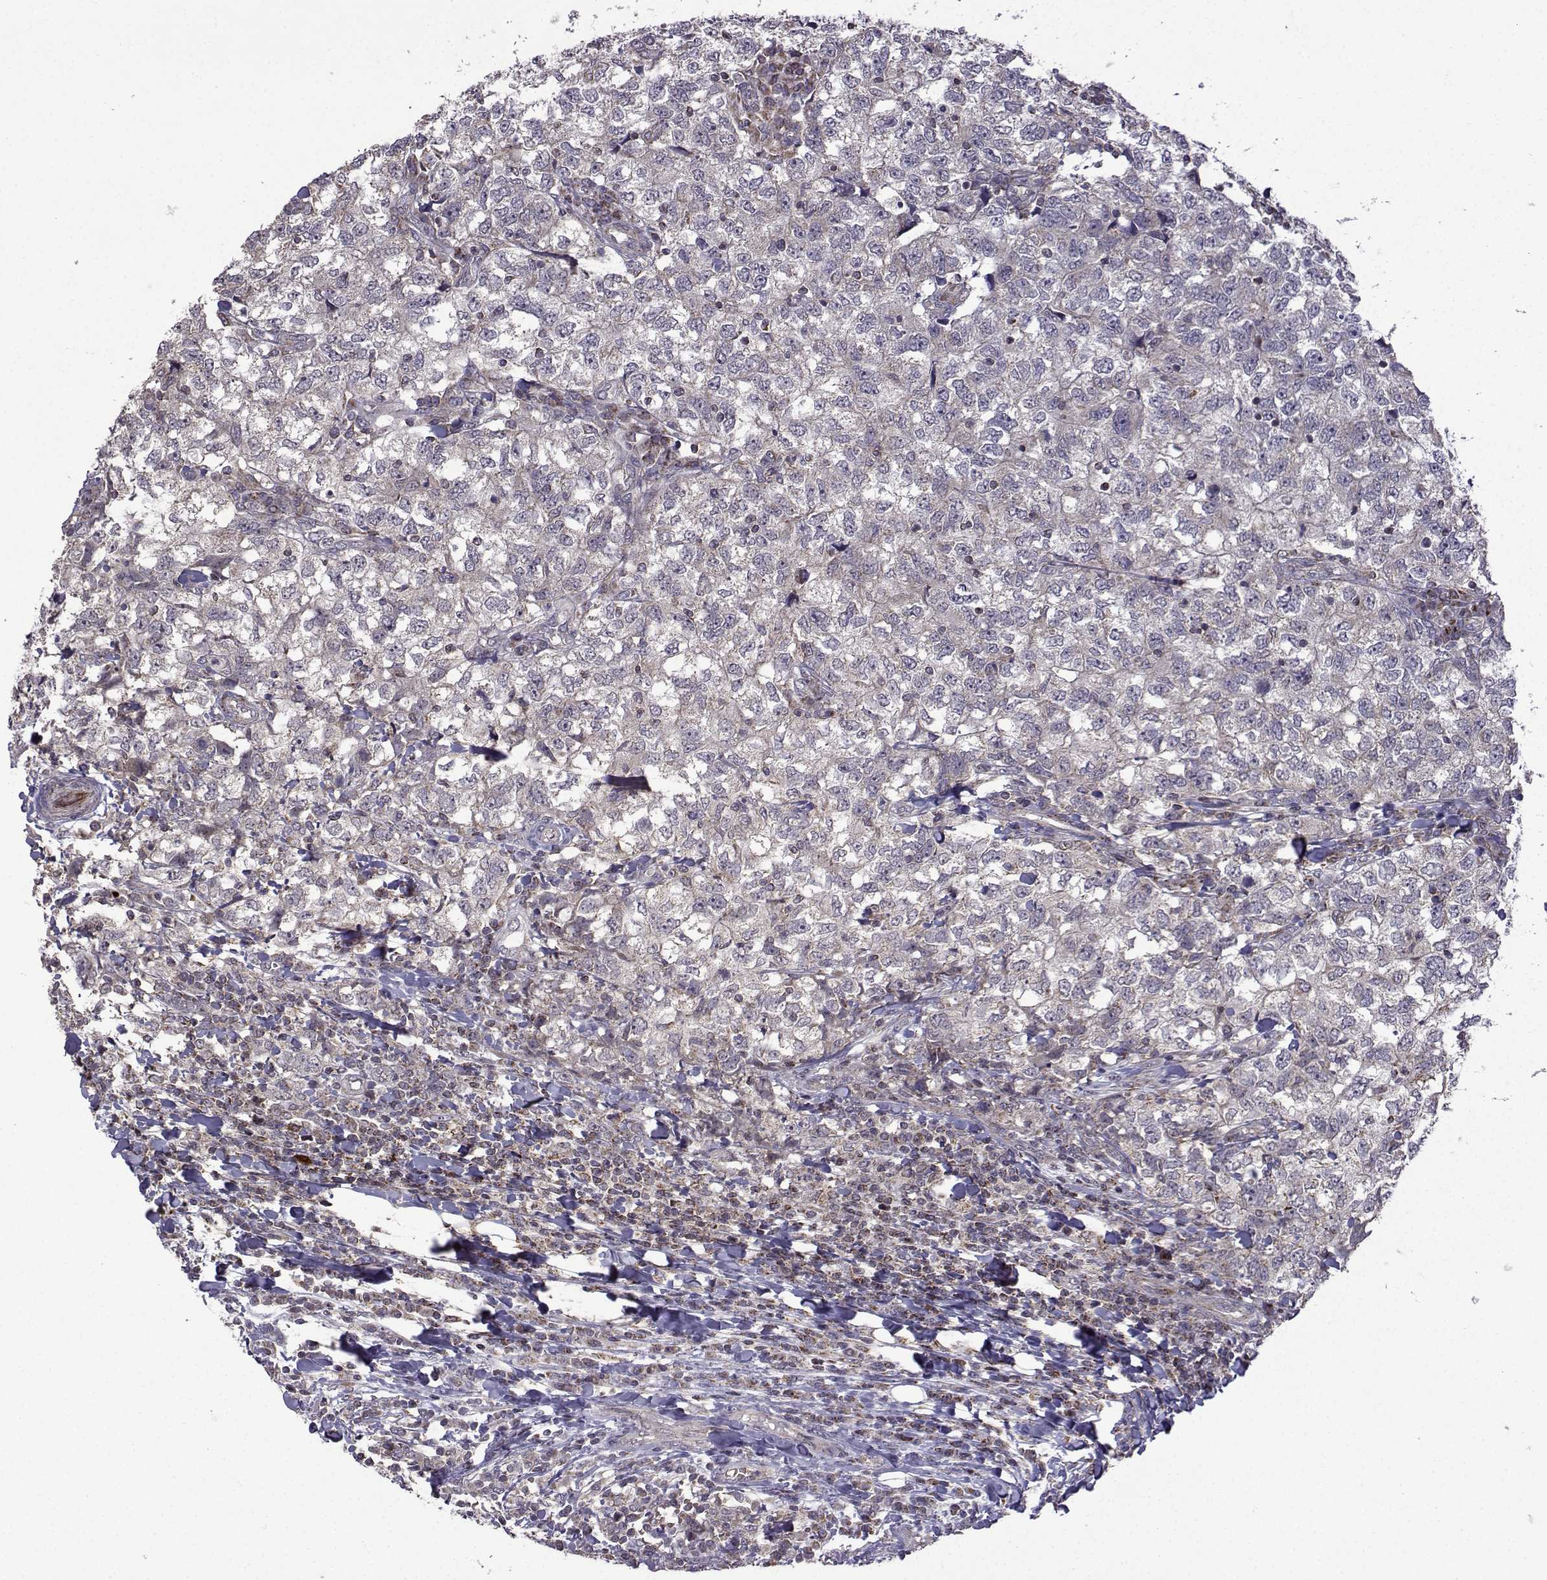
{"staining": {"intensity": "negative", "quantity": "none", "location": "none"}, "tissue": "breast cancer", "cell_type": "Tumor cells", "image_type": "cancer", "snomed": [{"axis": "morphology", "description": "Duct carcinoma"}, {"axis": "topography", "description": "Breast"}], "caption": "An immunohistochemistry histopathology image of intraductal carcinoma (breast) is shown. There is no staining in tumor cells of intraductal carcinoma (breast). The staining was performed using DAB to visualize the protein expression in brown, while the nuclei were stained in blue with hematoxylin (Magnification: 20x).", "gene": "TAB2", "patient": {"sex": "female", "age": 30}}